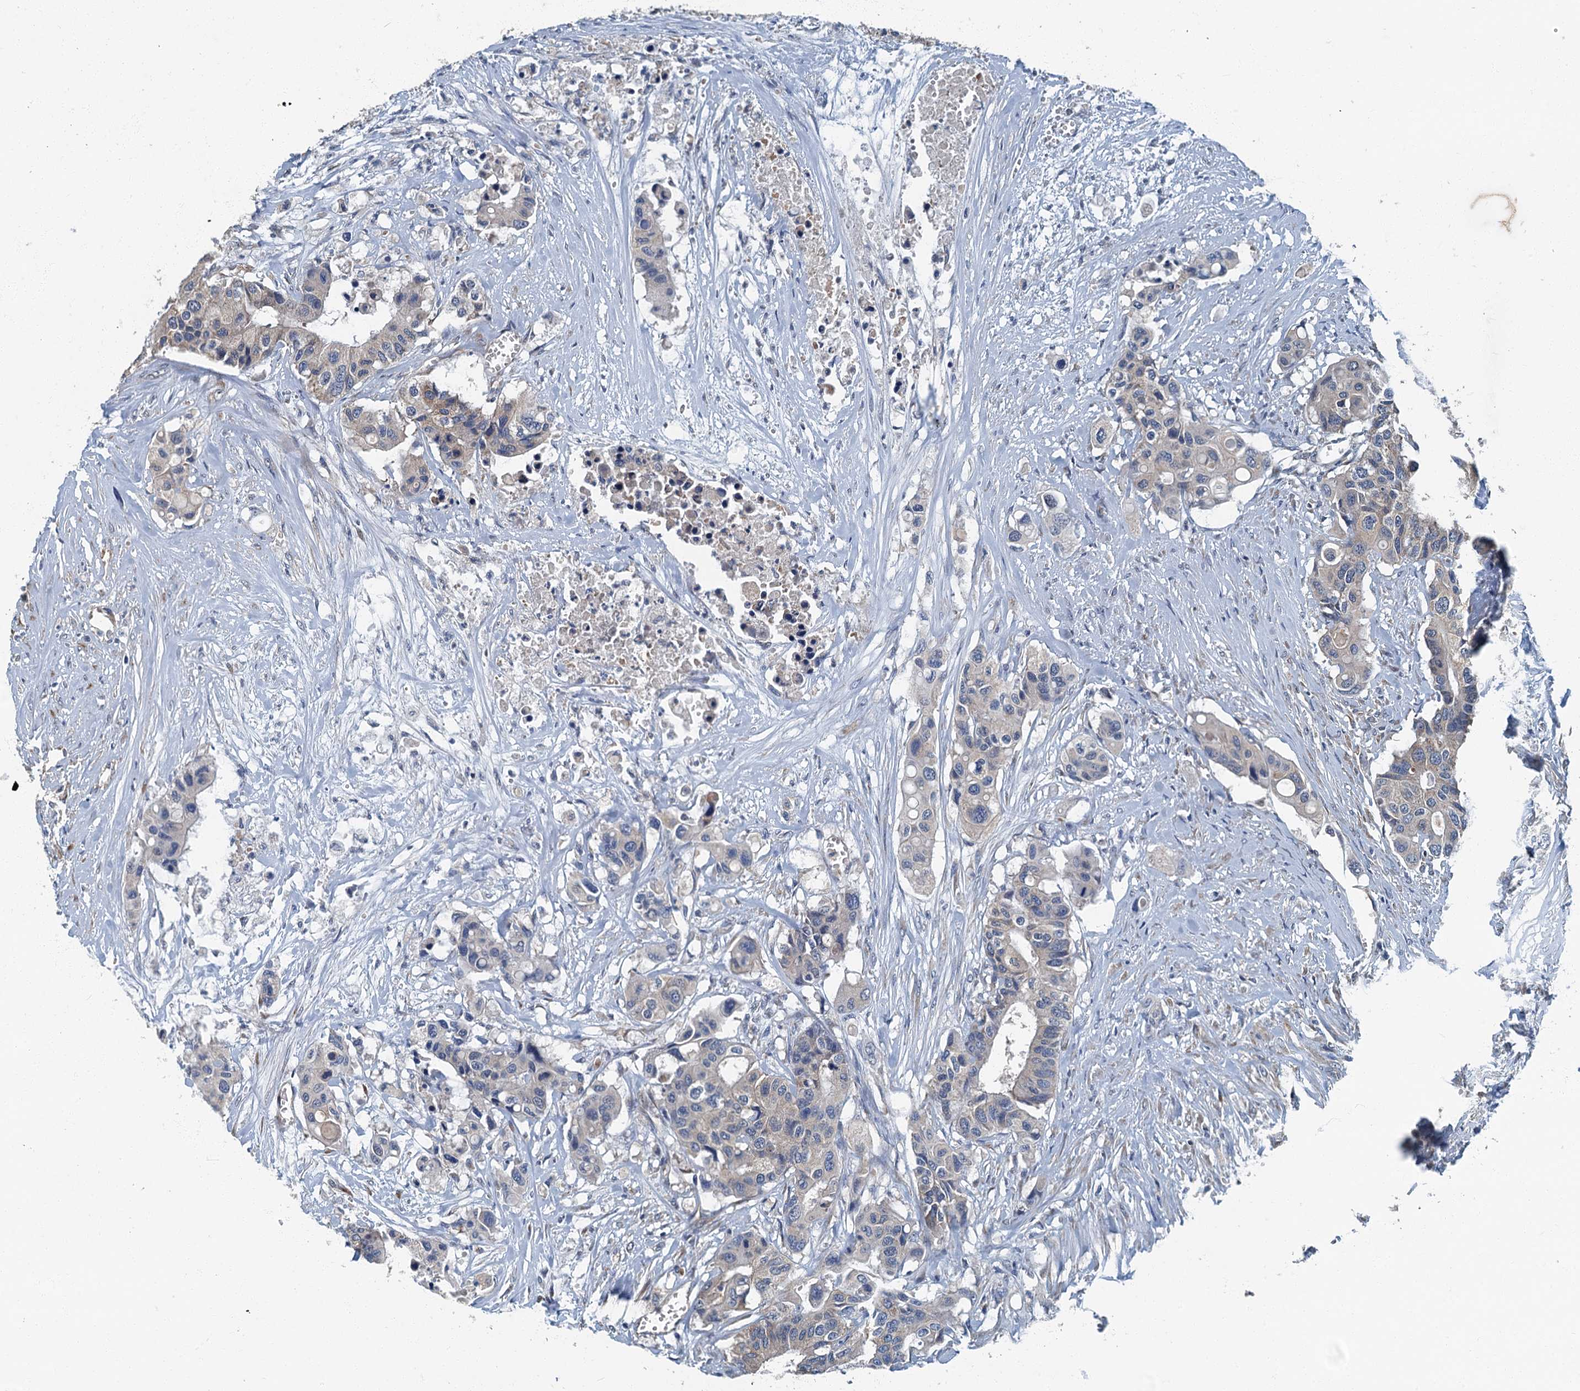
{"staining": {"intensity": "negative", "quantity": "none", "location": "none"}, "tissue": "colorectal cancer", "cell_type": "Tumor cells", "image_type": "cancer", "snomed": [{"axis": "morphology", "description": "Adenocarcinoma, NOS"}, {"axis": "topography", "description": "Colon"}], "caption": "Protein analysis of adenocarcinoma (colorectal) demonstrates no significant positivity in tumor cells. (Immunohistochemistry (ihc), brightfield microscopy, high magnification).", "gene": "DDX49", "patient": {"sex": "male", "age": 77}}